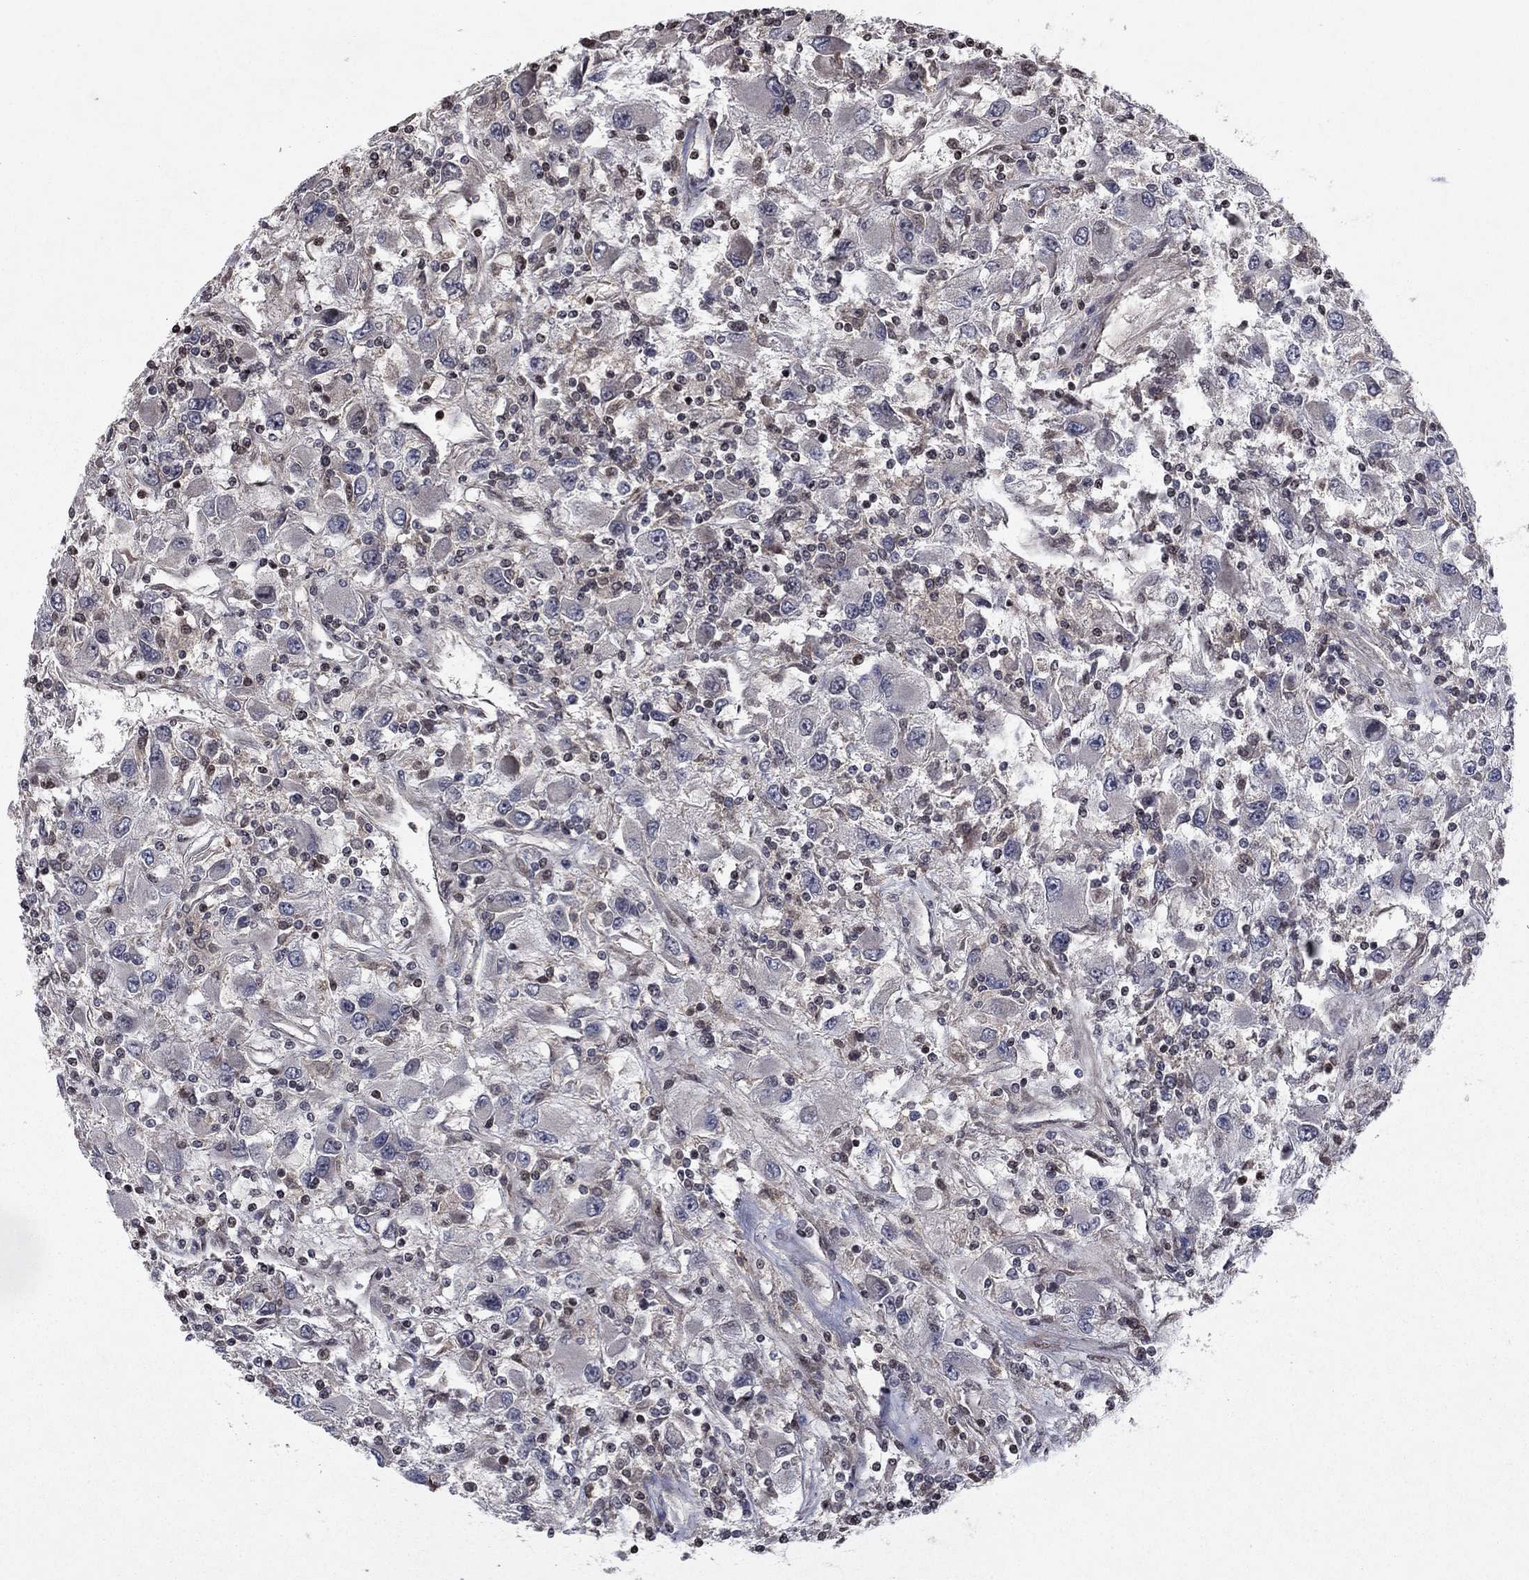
{"staining": {"intensity": "negative", "quantity": "none", "location": "none"}, "tissue": "renal cancer", "cell_type": "Tumor cells", "image_type": "cancer", "snomed": [{"axis": "morphology", "description": "Adenocarcinoma, NOS"}, {"axis": "topography", "description": "Kidney"}], "caption": "Tumor cells show no significant protein positivity in renal cancer.", "gene": "SORBS1", "patient": {"sex": "female", "age": 67}}